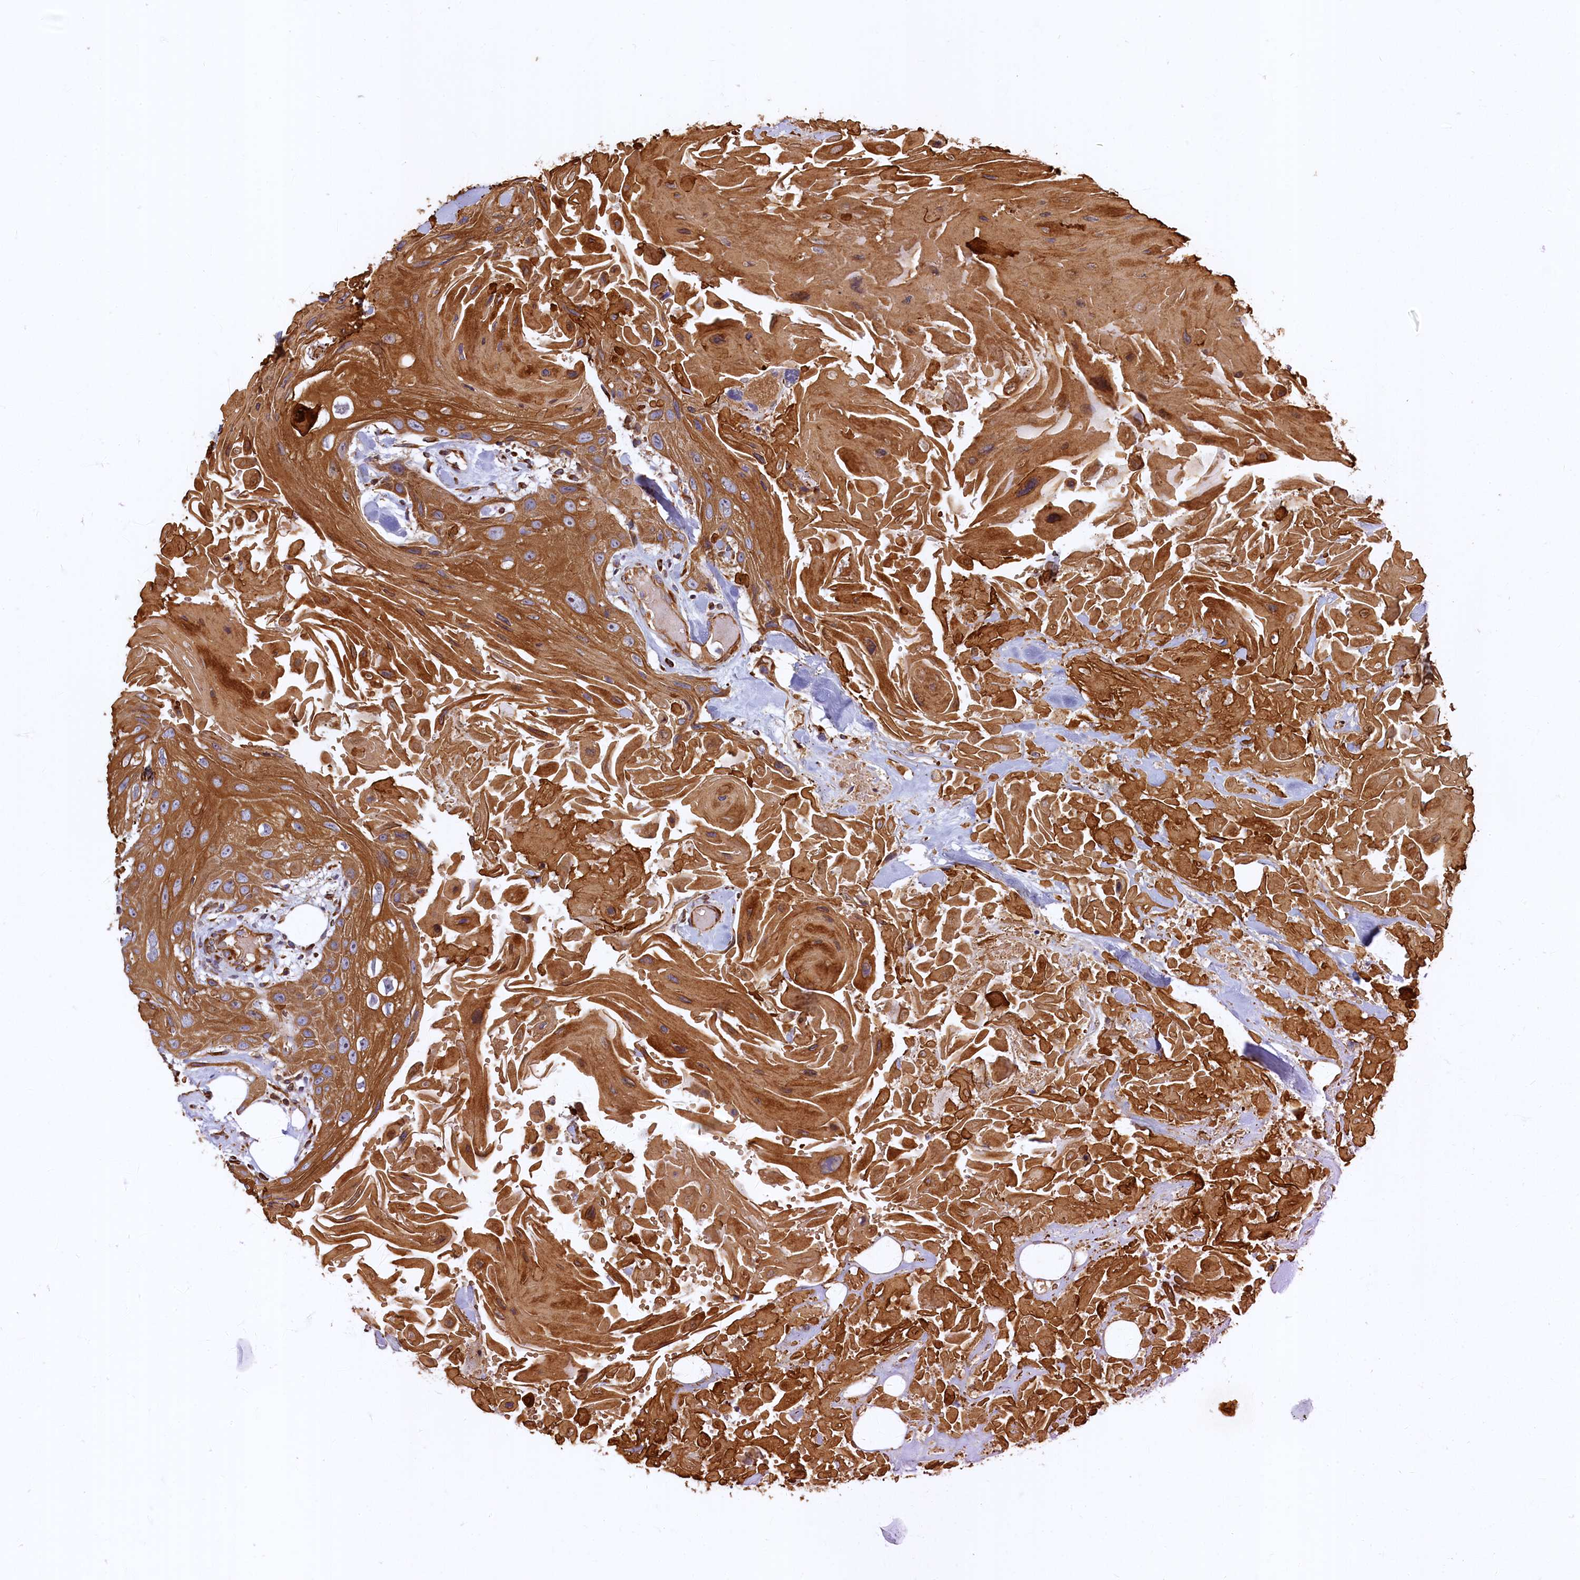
{"staining": {"intensity": "strong", "quantity": ">75%", "location": "cytoplasmic/membranous"}, "tissue": "head and neck cancer", "cell_type": "Tumor cells", "image_type": "cancer", "snomed": [{"axis": "morphology", "description": "Squamous cell carcinoma, NOS"}, {"axis": "topography", "description": "Head-Neck"}], "caption": "Immunohistochemistry (IHC) staining of head and neck cancer (squamous cell carcinoma), which shows high levels of strong cytoplasmic/membranous staining in about >75% of tumor cells indicating strong cytoplasmic/membranous protein positivity. The staining was performed using DAB (brown) for protein detection and nuclei were counterstained in hematoxylin (blue).", "gene": "LRRC57", "patient": {"sex": "male", "age": 81}}